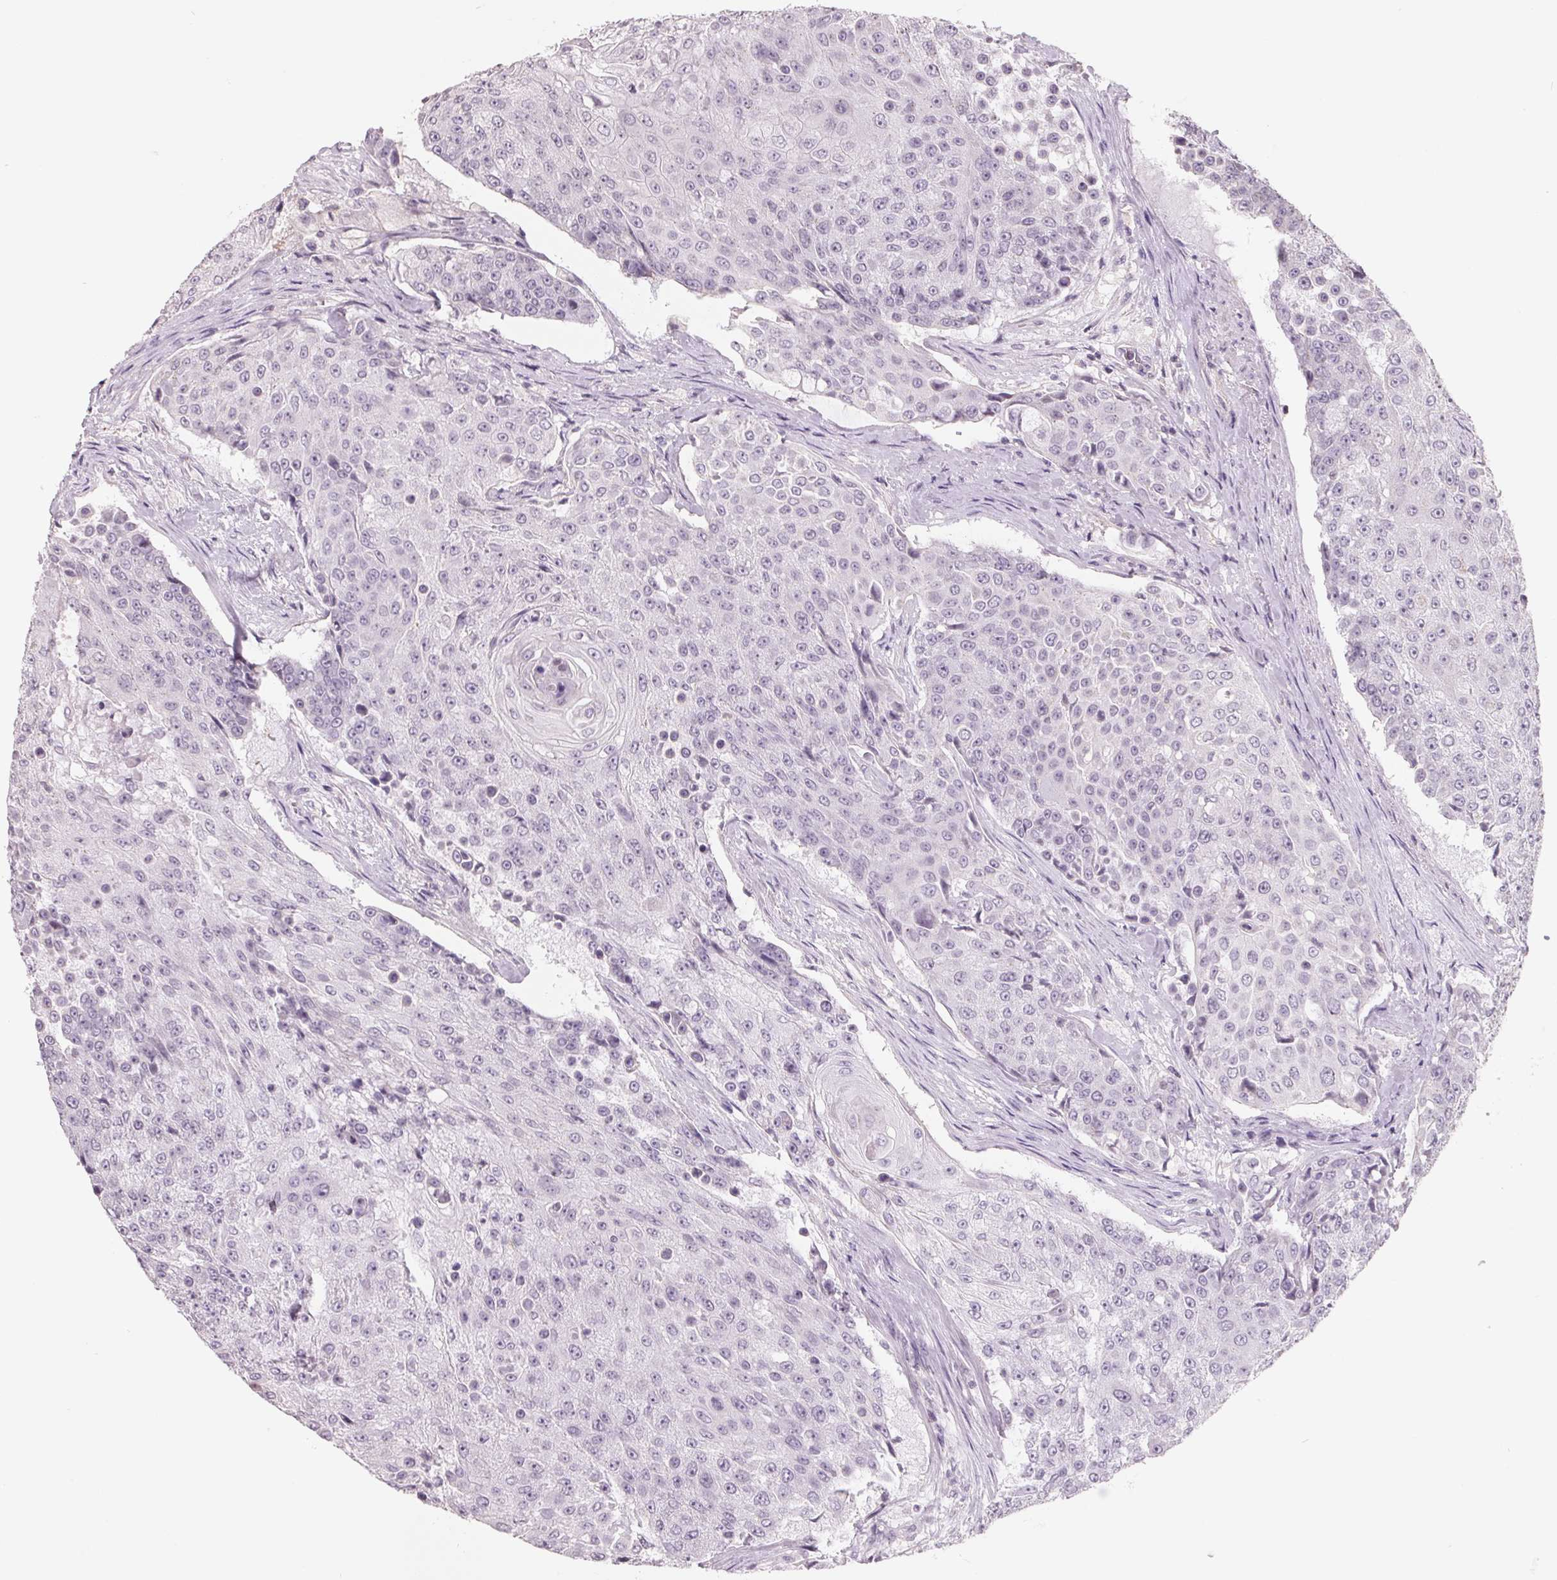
{"staining": {"intensity": "negative", "quantity": "none", "location": "none"}, "tissue": "urothelial cancer", "cell_type": "Tumor cells", "image_type": "cancer", "snomed": [{"axis": "morphology", "description": "Urothelial carcinoma, High grade"}, {"axis": "topography", "description": "Urinary bladder"}], "caption": "Immunohistochemistry (IHC) of high-grade urothelial carcinoma displays no staining in tumor cells.", "gene": "FTCD", "patient": {"sex": "female", "age": 63}}